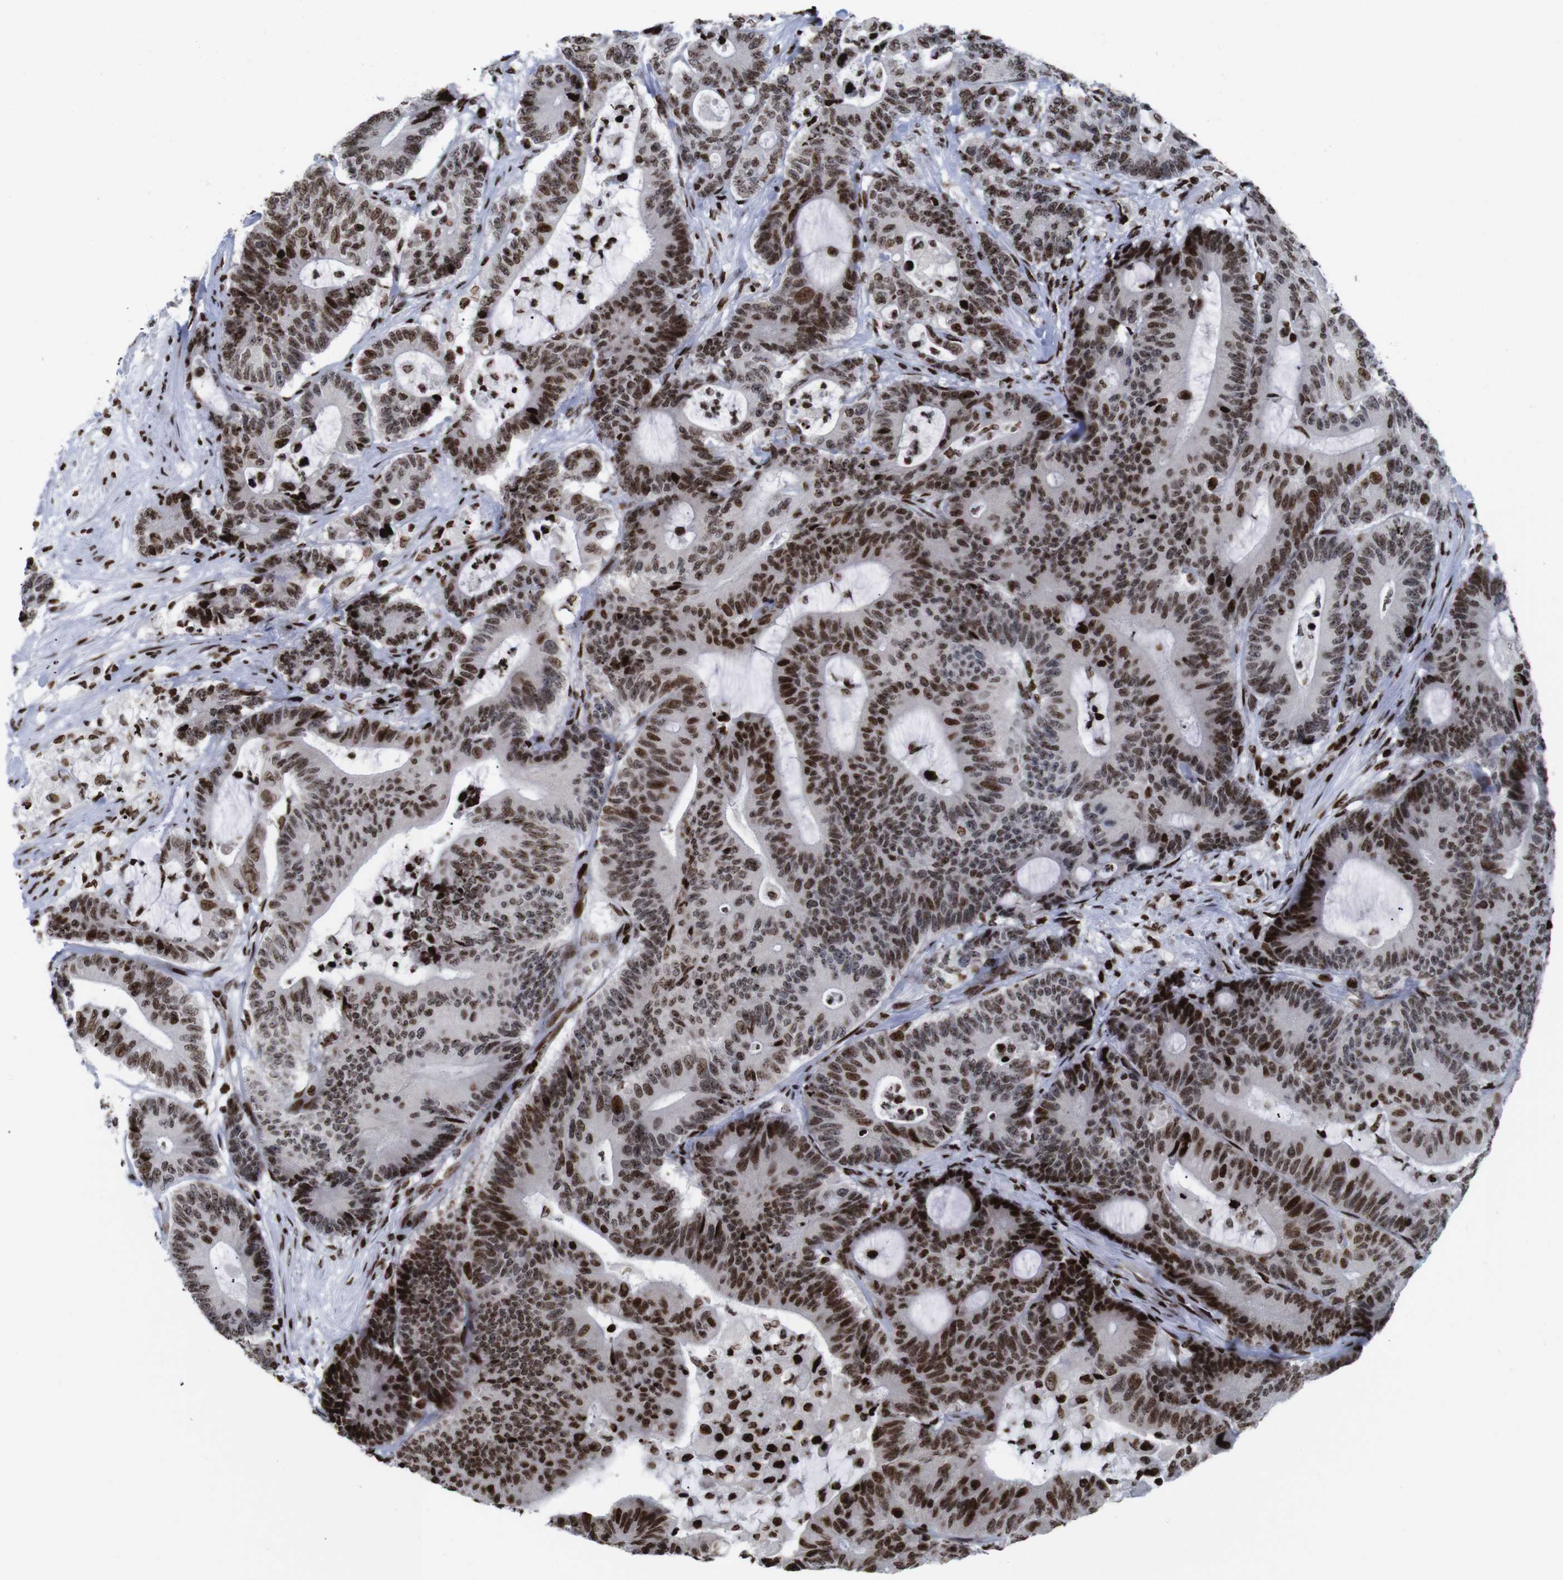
{"staining": {"intensity": "strong", "quantity": ">75%", "location": "nuclear"}, "tissue": "colorectal cancer", "cell_type": "Tumor cells", "image_type": "cancer", "snomed": [{"axis": "morphology", "description": "Adenocarcinoma, NOS"}, {"axis": "topography", "description": "Colon"}], "caption": "IHC of human colorectal cancer displays high levels of strong nuclear positivity in about >75% of tumor cells.", "gene": "H1-4", "patient": {"sex": "female", "age": 84}}